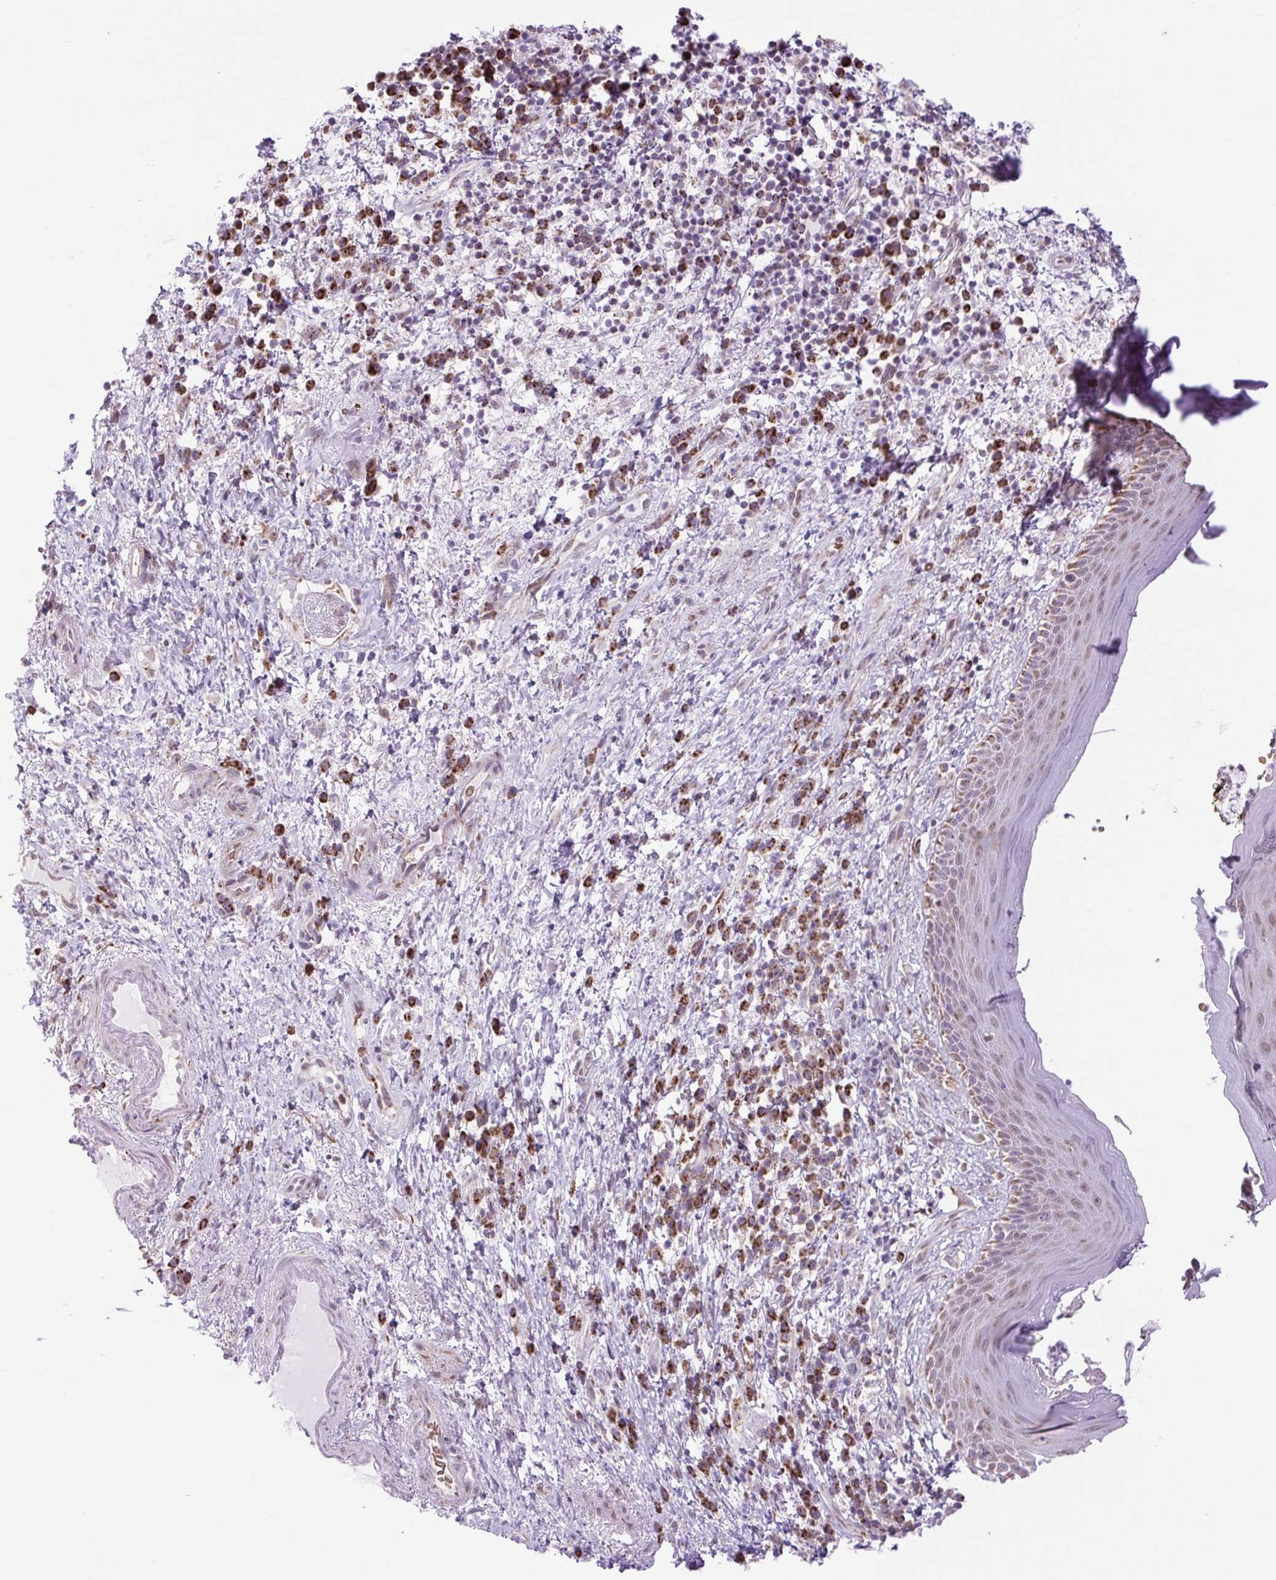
{"staining": {"intensity": "moderate", "quantity": "25%-75%", "location": "cytoplasmic/membranous,nuclear"}, "tissue": "skin", "cell_type": "Epidermal cells", "image_type": "normal", "snomed": [{"axis": "morphology", "description": "Normal tissue, NOS"}, {"axis": "topography", "description": "Anal"}], "caption": "High-power microscopy captured an immunohistochemistry (IHC) histopathology image of benign skin, revealing moderate cytoplasmic/membranous,nuclear positivity in about 25%-75% of epidermal cells. (DAB IHC with brightfield microscopy, high magnification).", "gene": "SCO2", "patient": {"sex": "male", "age": 78}}